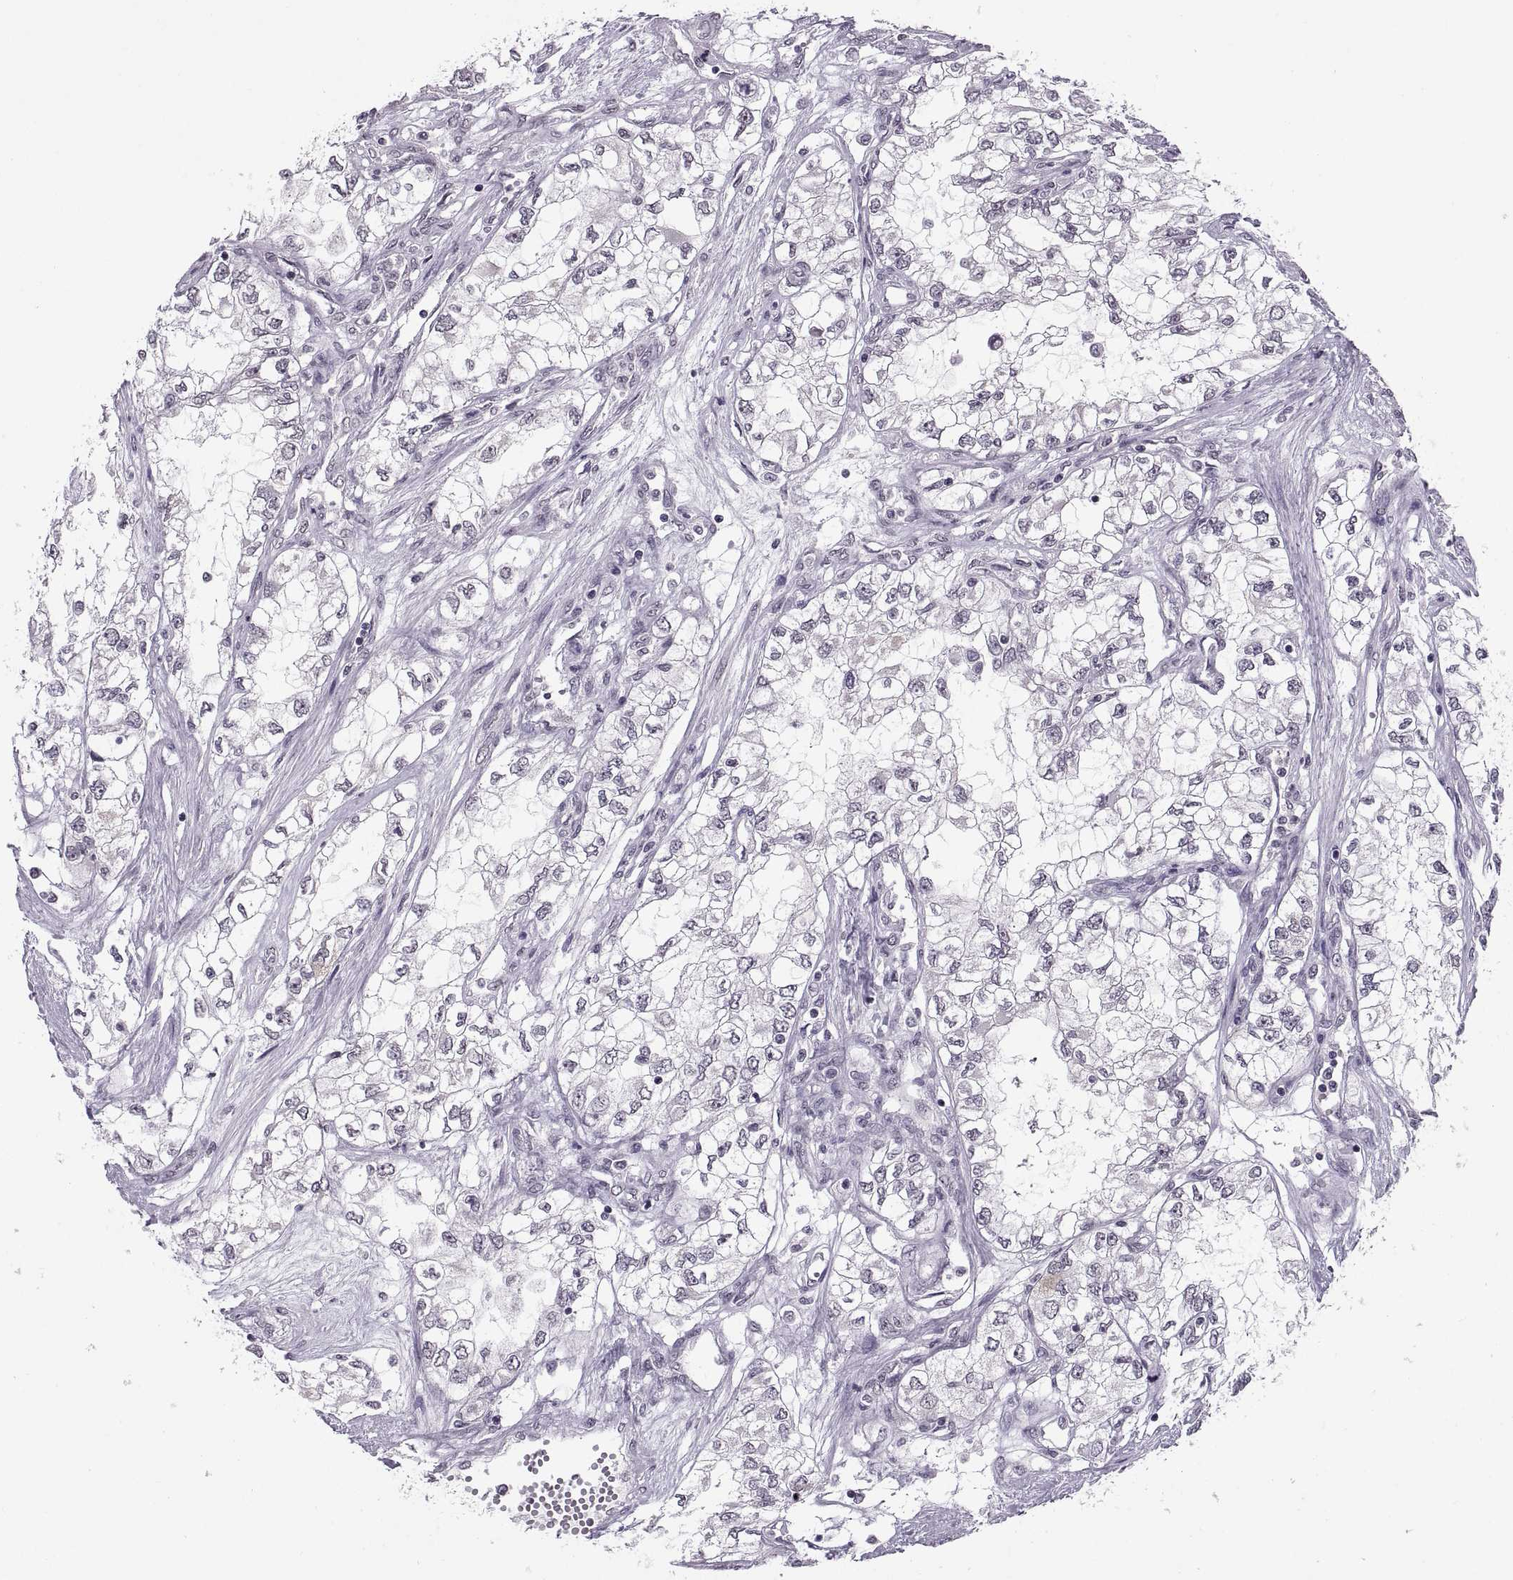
{"staining": {"intensity": "negative", "quantity": "none", "location": "none"}, "tissue": "renal cancer", "cell_type": "Tumor cells", "image_type": "cancer", "snomed": [{"axis": "morphology", "description": "Adenocarcinoma, NOS"}, {"axis": "topography", "description": "Kidney"}], "caption": "High power microscopy micrograph of an immunohistochemistry micrograph of renal cancer (adenocarcinoma), revealing no significant staining in tumor cells.", "gene": "OTP", "patient": {"sex": "female", "age": 59}}